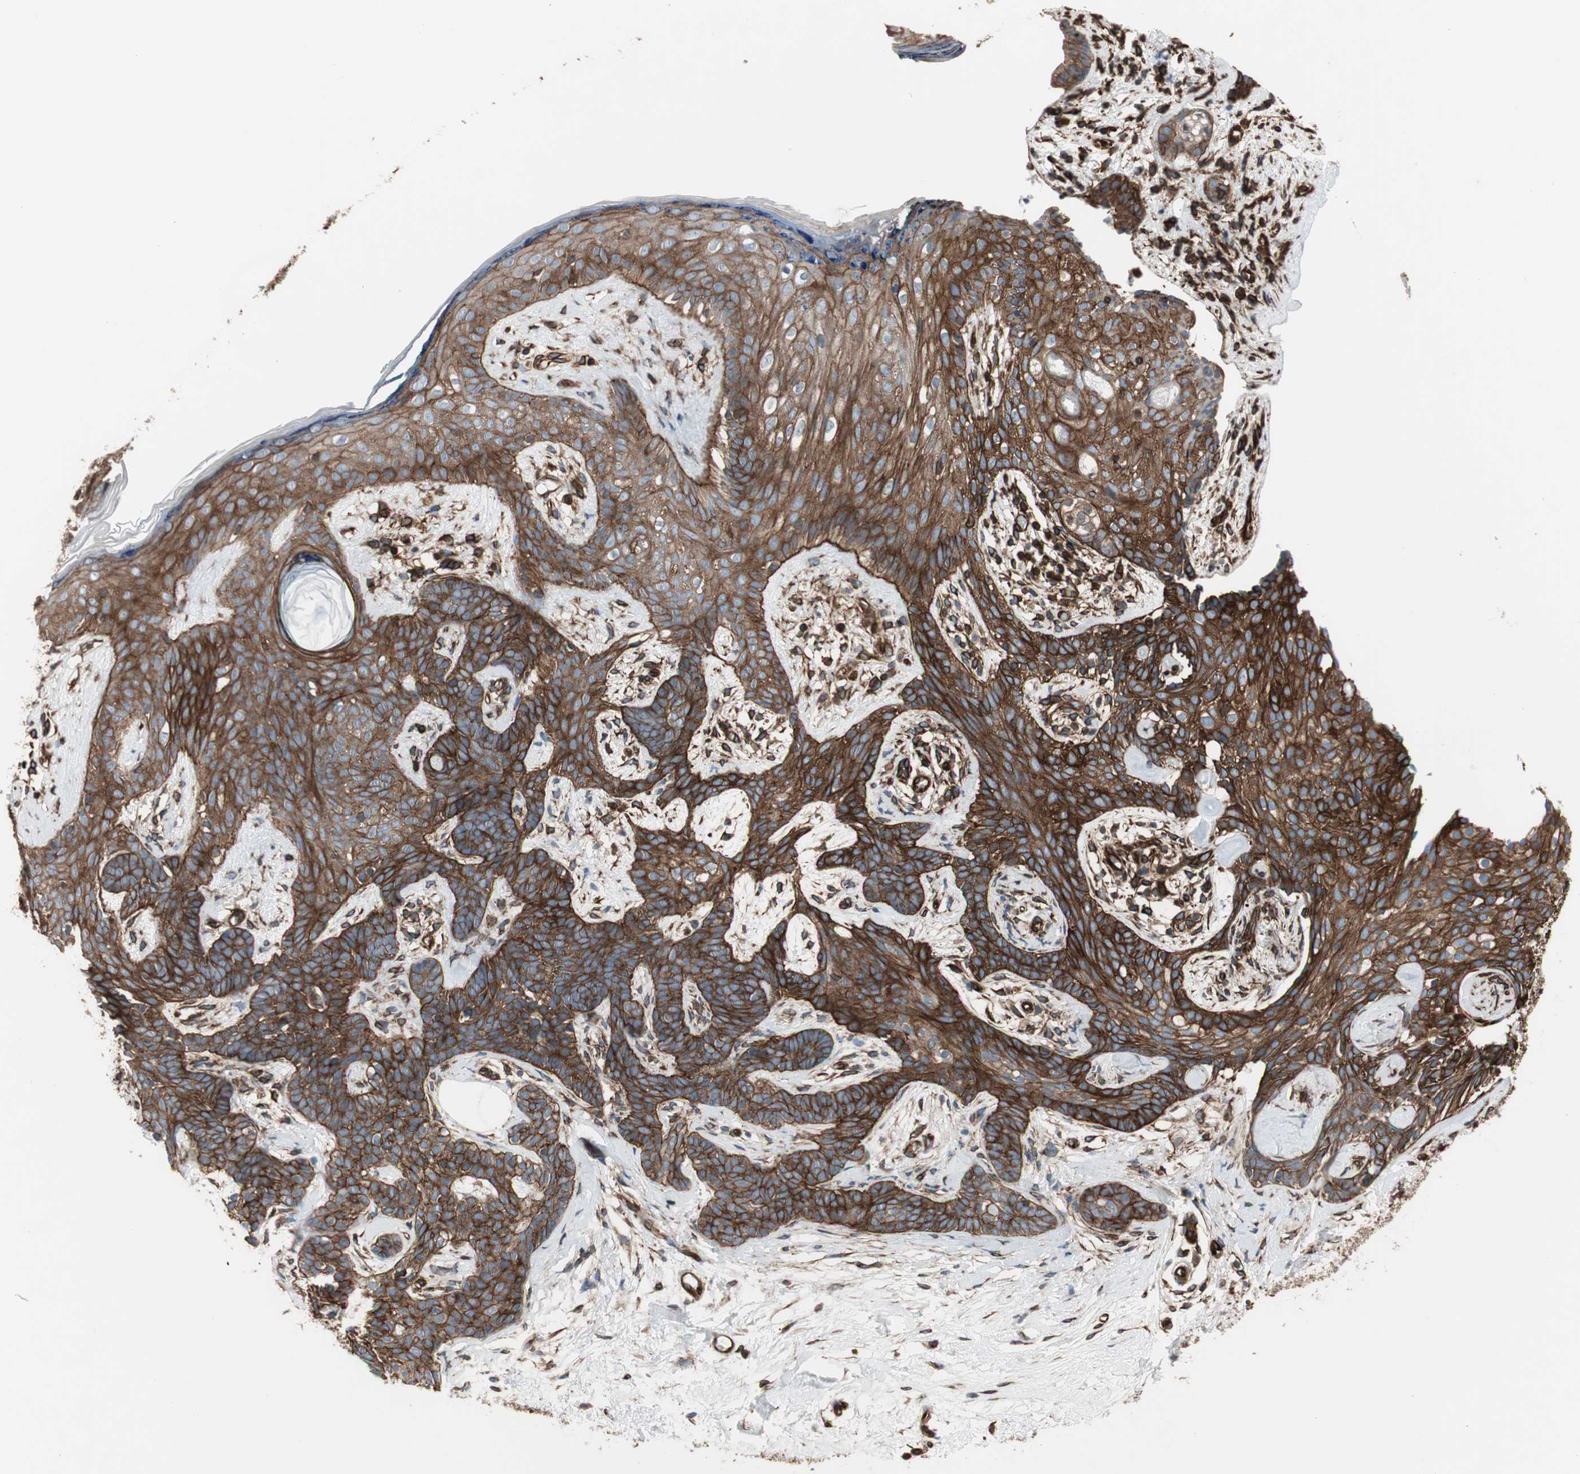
{"staining": {"intensity": "strong", "quantity": ">75%", "location": "cytoplasmic/membranous"}, "tissue": "skin cancer", "cell_type": "Tumor cells", "image_type": "cancer", "snomed": [{"axis": "morphology", "description": "Developmental malformation"}, {"axis": "morphology", "description": "Basal cell carcinoma"}, {"axis": "topography", "description": "Skin"}], "caption": "Brown immunohistochemical staining in human skin cancer displays strong cytoplasmic/membranous expression in about >75% of tumor cells.", "gene": "TCTA", "patient": {"sex": "female", "age": 62}}